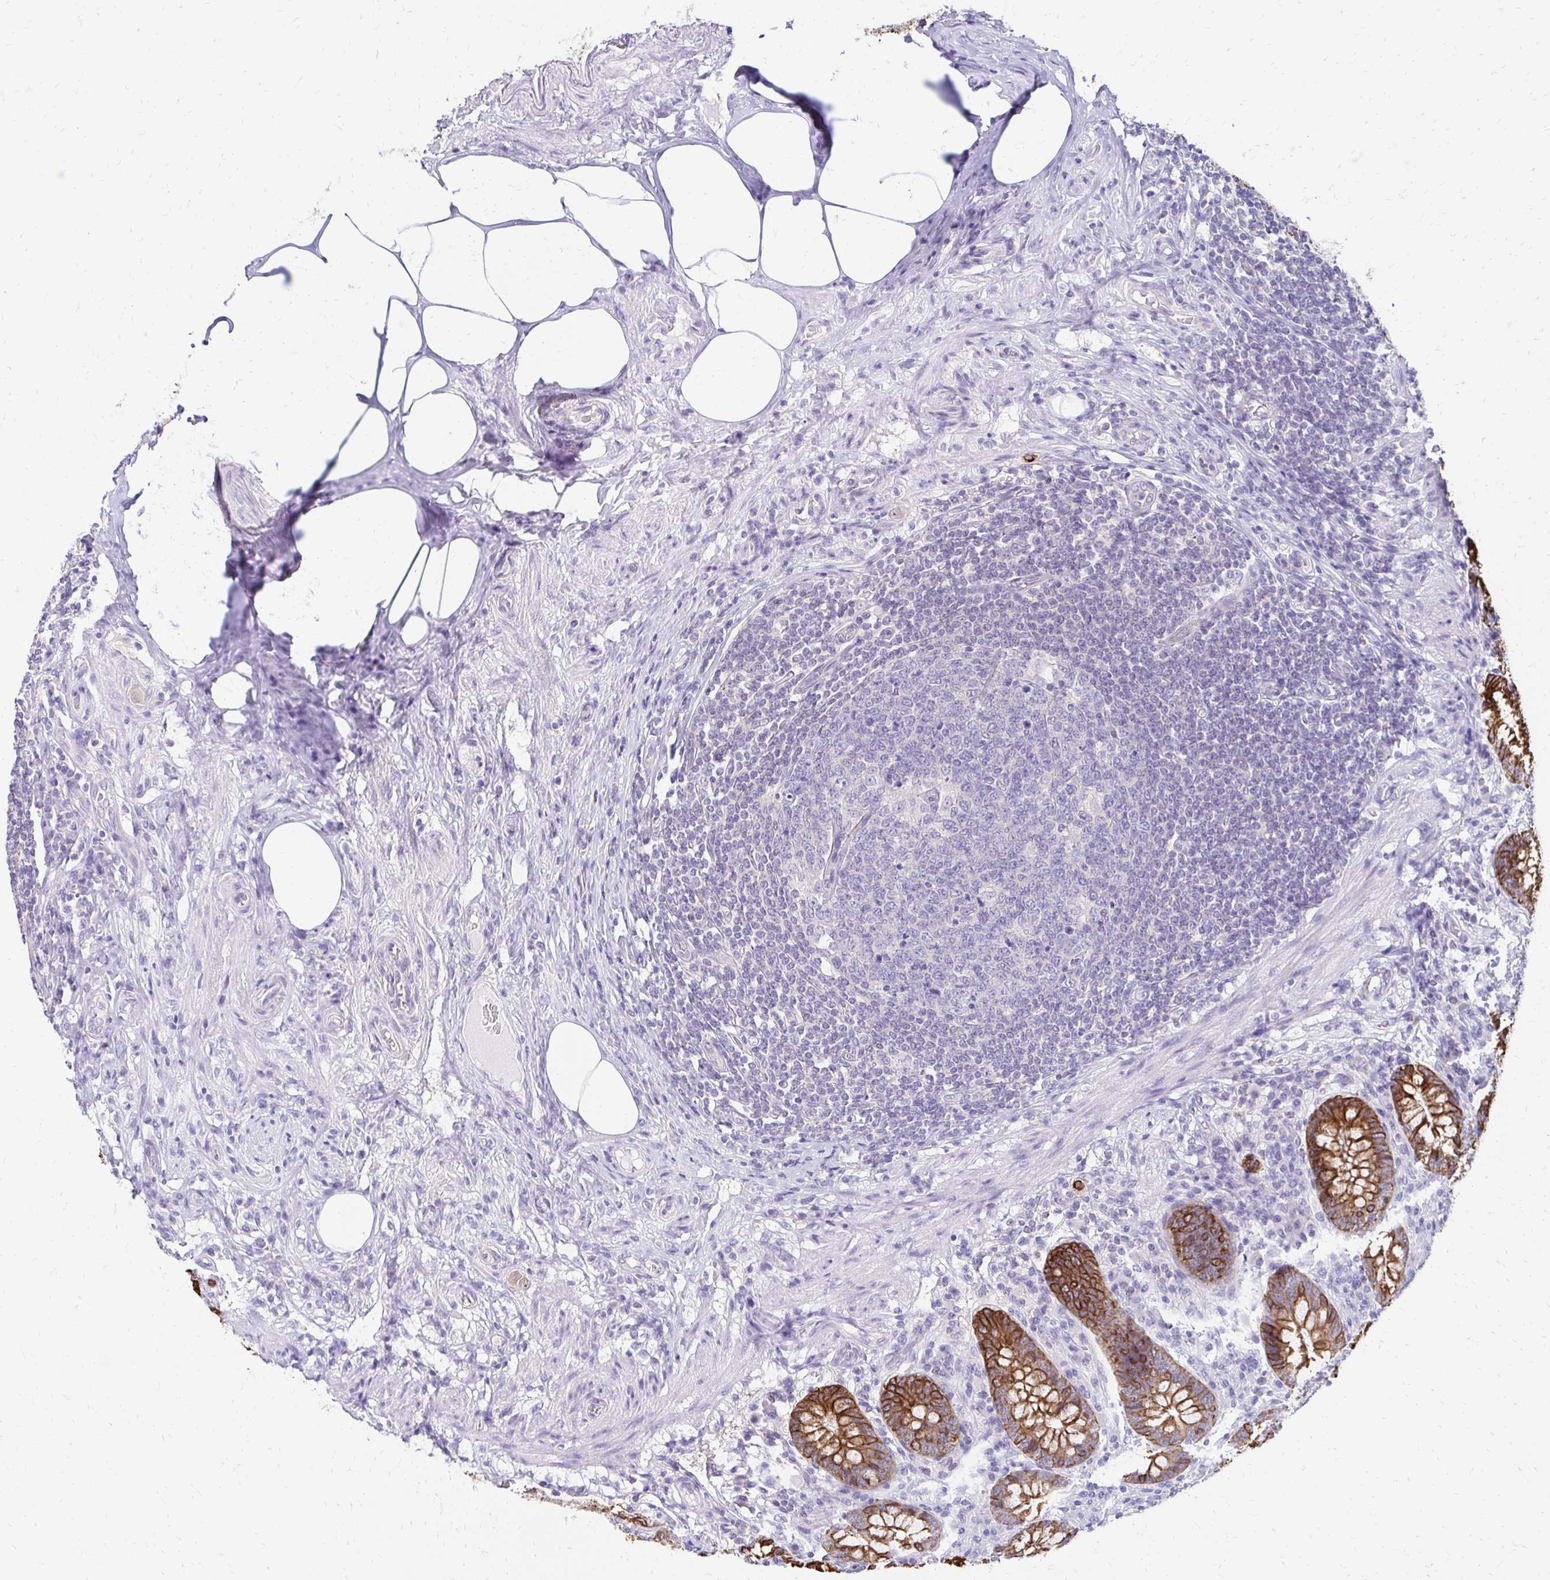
{"staining": {"intensity": "strong", "quantity": ">75%", "location": "cytoplasmic/membranous"}, "tissue": "appendix", "cell_type": "Glandular cells", "image_type": "normal", "snomed": [{"axis": "morphology", "description": "Normal tissue, NOS"}, {"axis": "topography", "description": "Appendix"}], "caption": "Strong cytoplasmic/membranous positivity is seen in approximately >75% of glandular cells in normal appendix.", "gene": "C1QTNF2", "patient": {"sex": "male", "age": 71}}